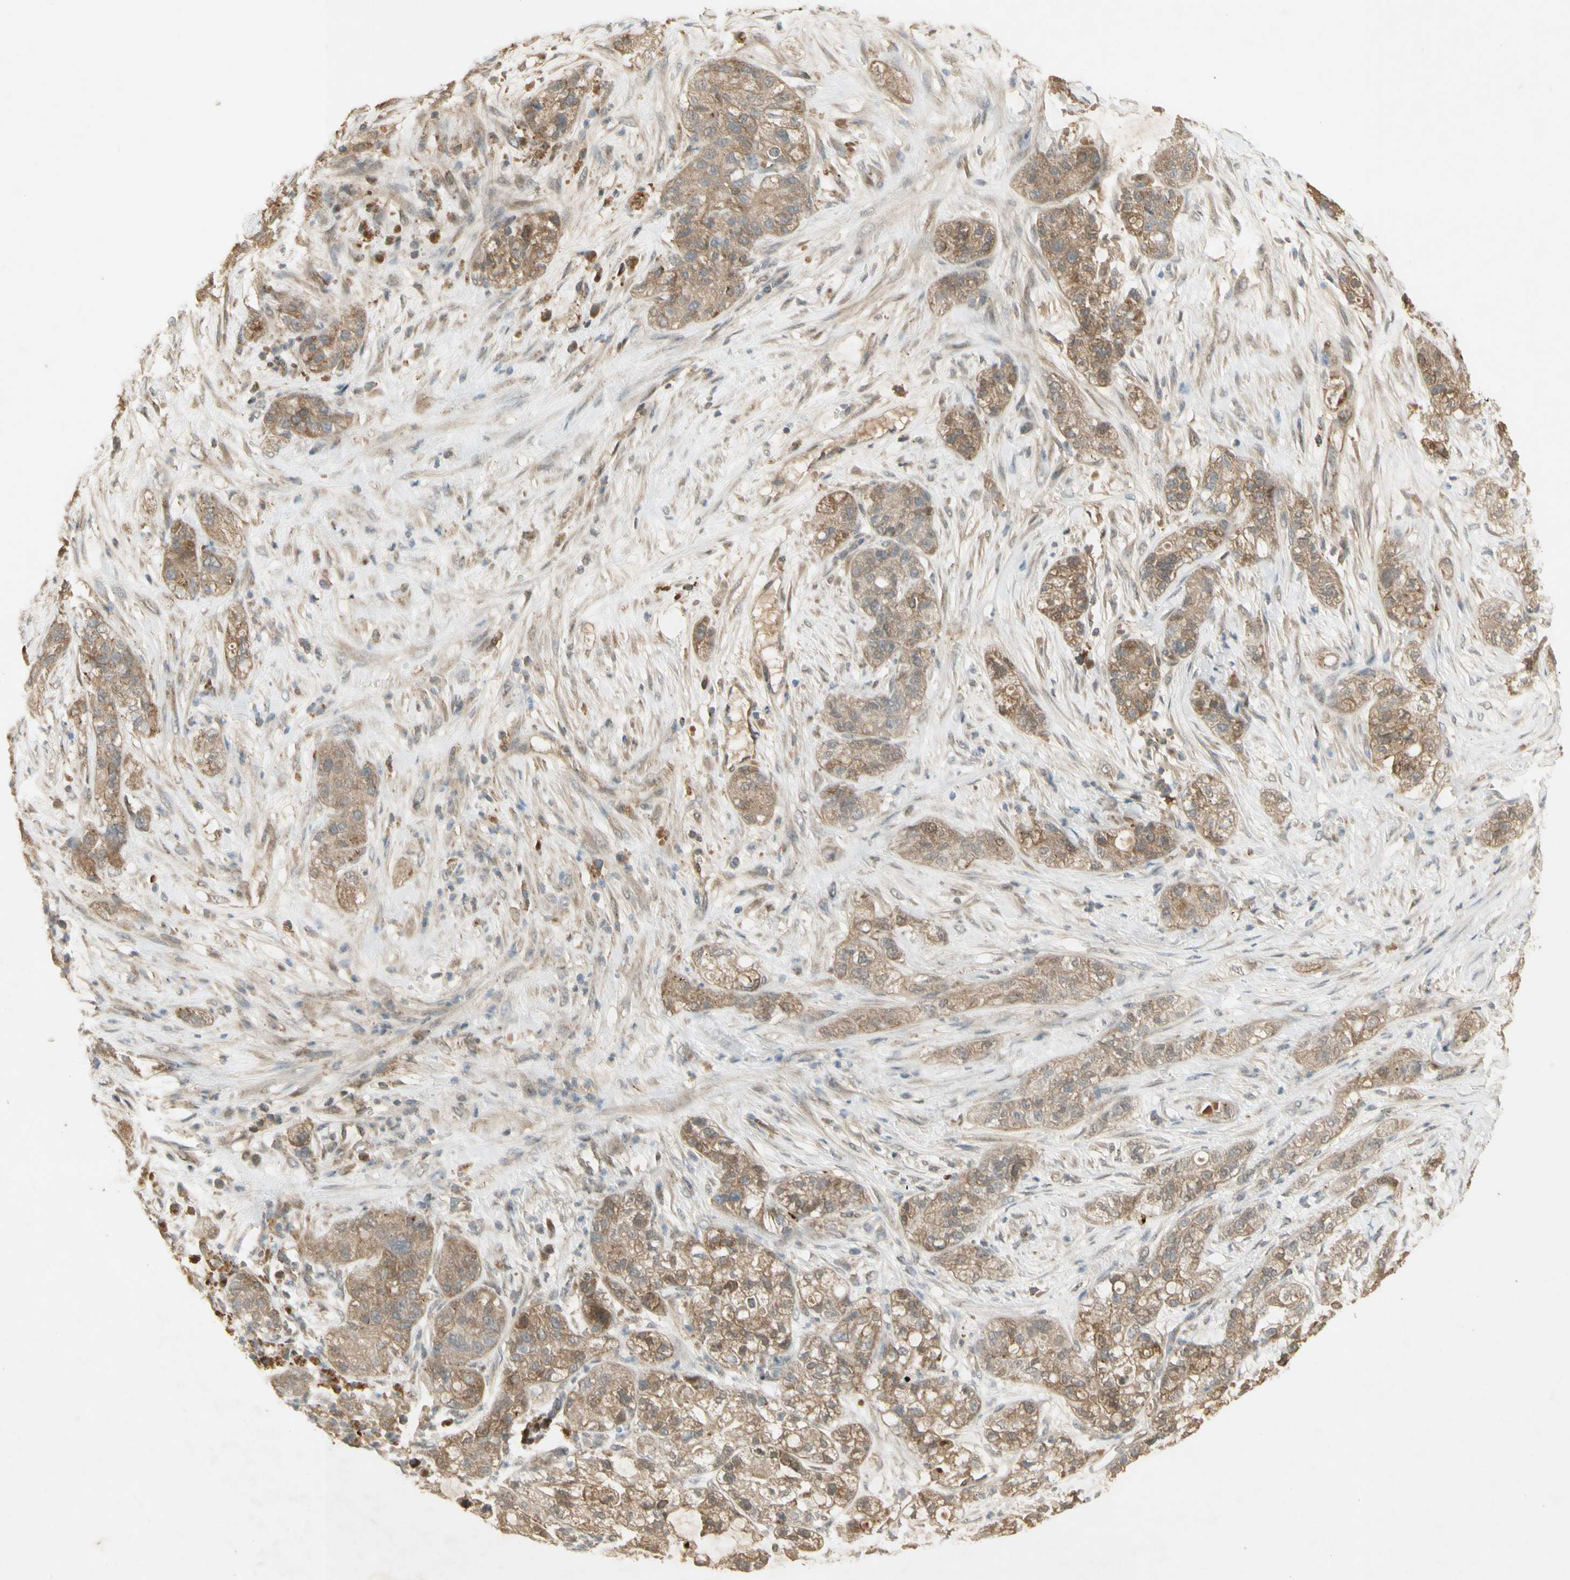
{"staining": {"intensity": "weak", "quantity": ">75%", "location": "cytoplasmic/membranous"}, "tissue": "pancreatic cancer", "cell_type": "Tumor cells", "image_type": "cancer", "snomed": [{"axis": "morphology", "description": "Adenocarcinoma, NOS"}, {"axis": "topography", "description": "Pancreas"}], "caption": "Approximately >75% of tumor cells in human pancreatic cancer exhibit weak cytoplasmic/membranous protein staining as visualized by brown immunohistochemical staining.", "gene": "NRG4", "patient": {"sex": "female", "age": 78}}